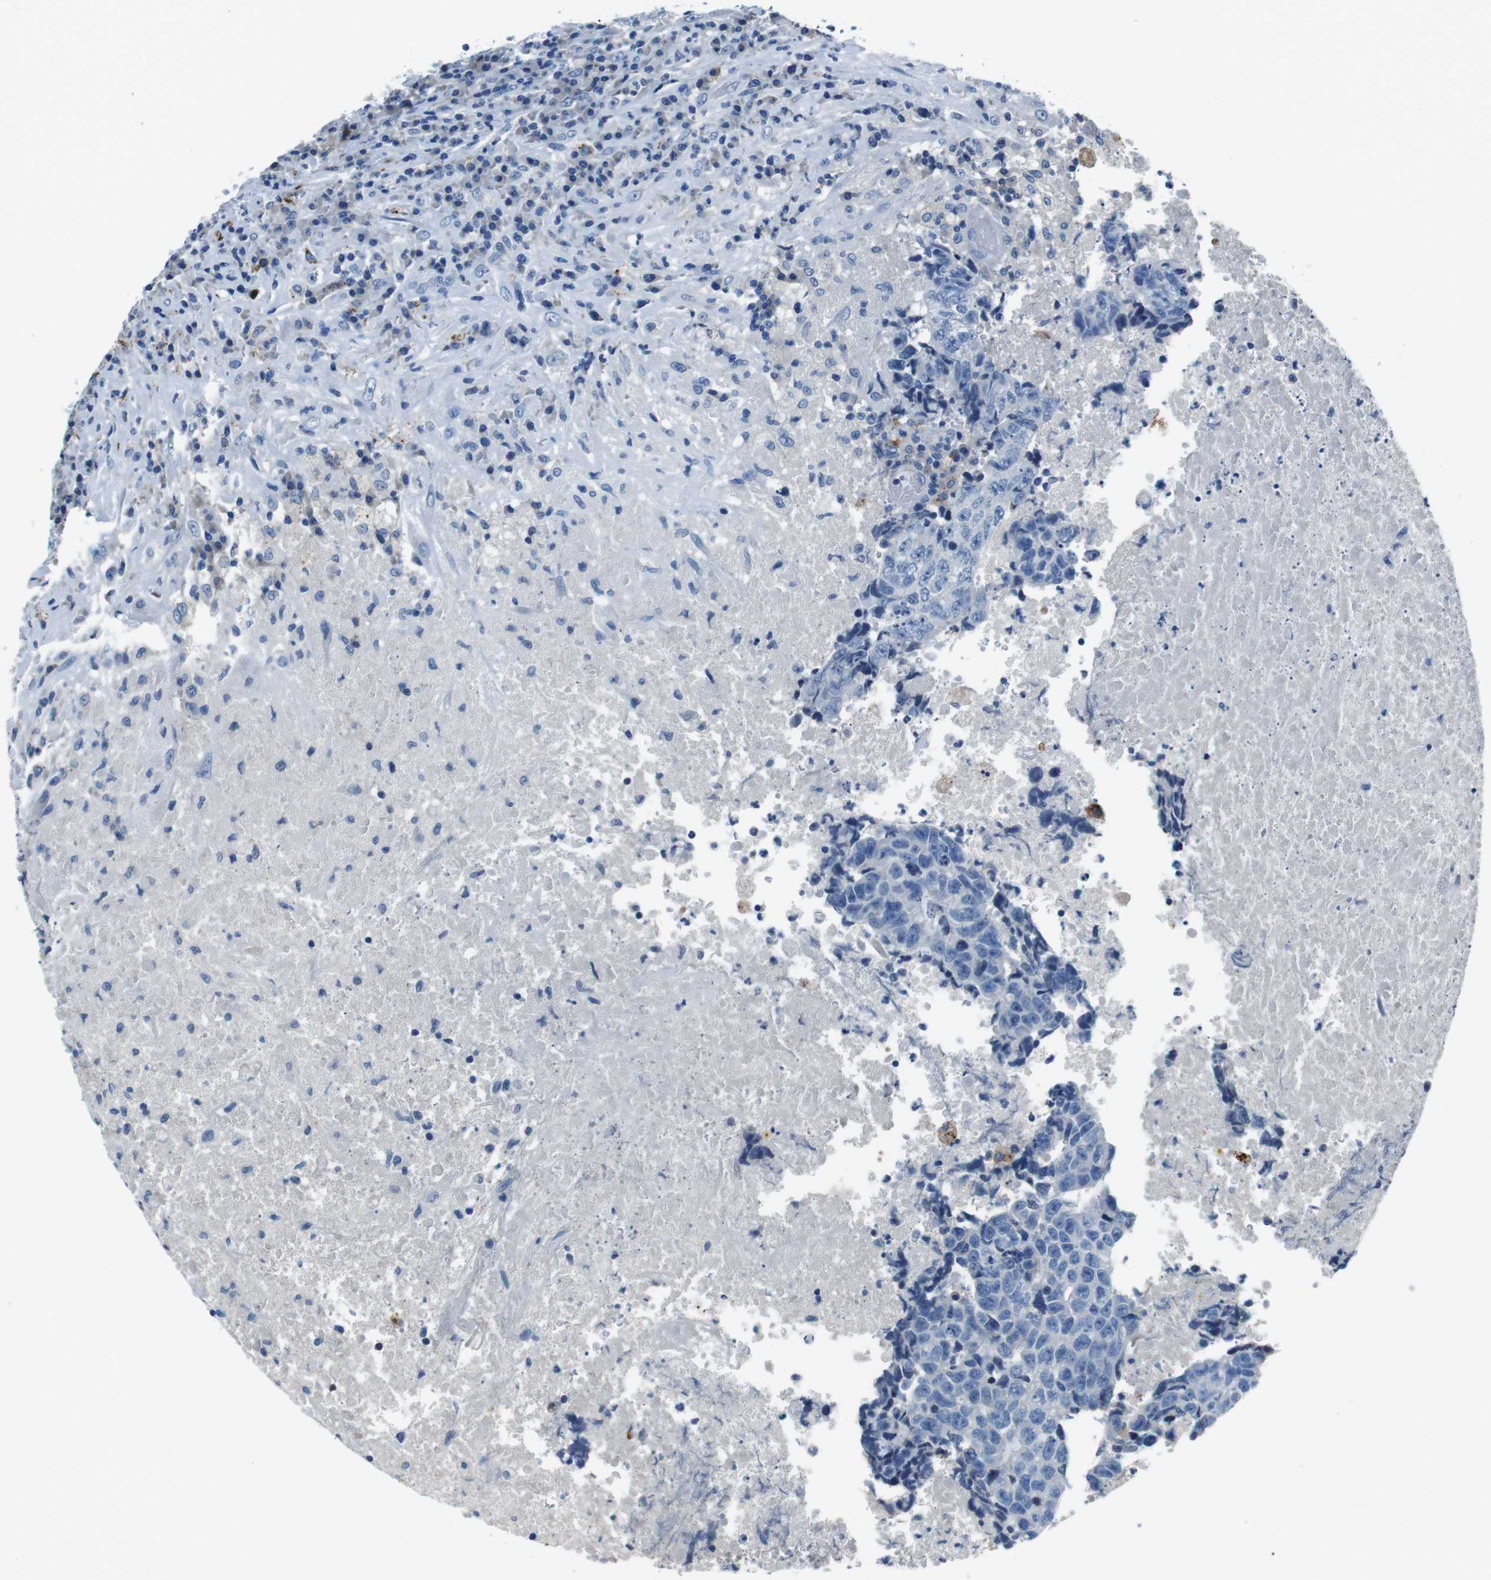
{"staining": {"intensity": "negative", "quantity": "none", "location": "none"}, "tissue": "testis cancer", "cell_type": "Tumor cells", "image_type": "cancer", "snomed": [{"axis": "morphology", "description": "Necrosis, NOS"}, {"axis": "morphology", "description": "Carcinoma, Embryonal, NOS"}, {"axis": "topography", "description": "Testis"}], "caption": "Tumor cells show no significant expression in testis embryonal carcinoma.", "gene": "TULP3", "patient": {"sex": "male", "age": 19}}